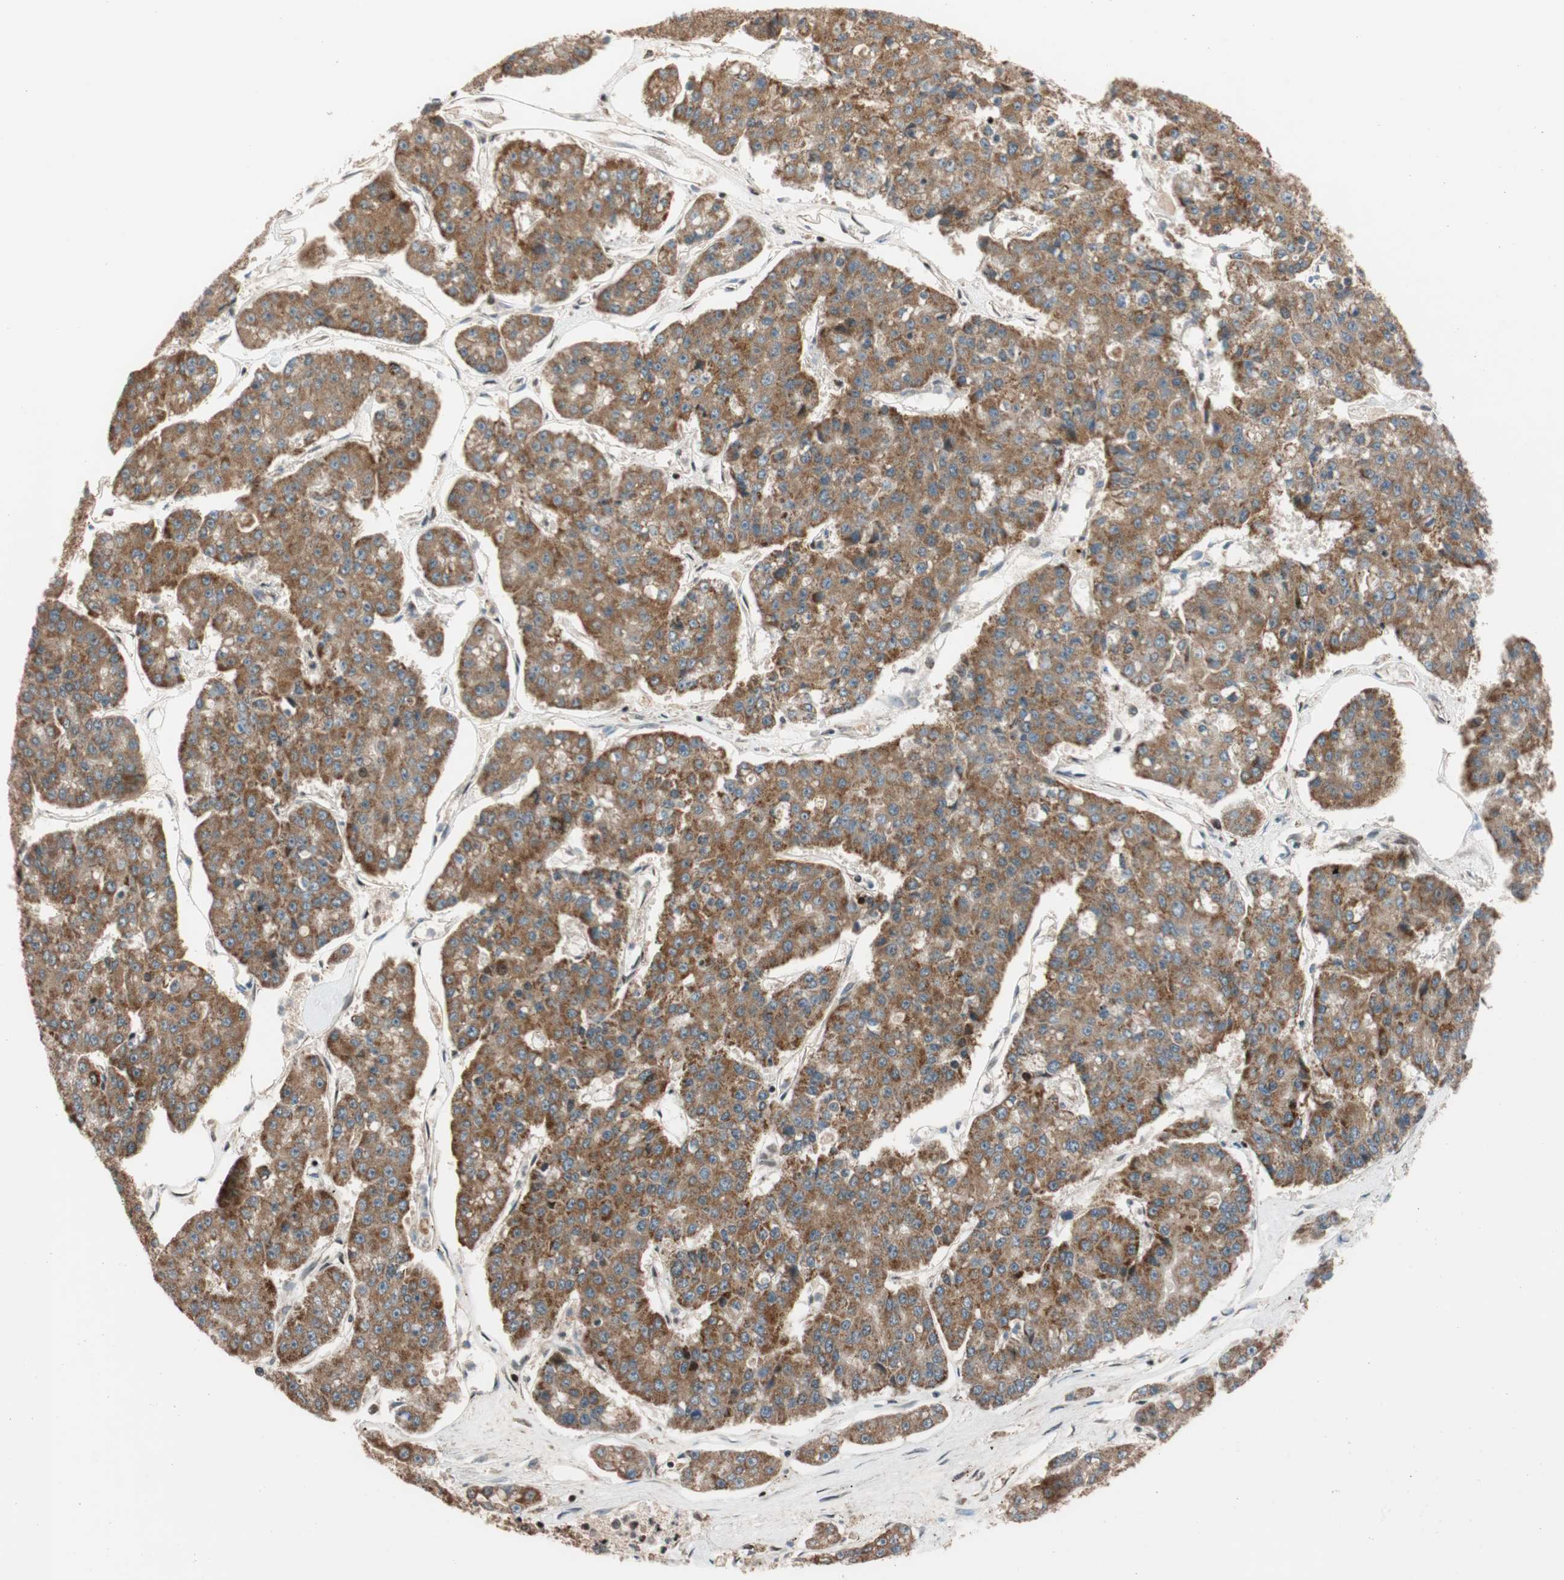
{"staining": {"intensity": "moderate", "quantity": ">75%", "location": "cytoplasmic/membranous"}, "tissue": "pancreatic cancer", "cell_type": "Tumor cells", "image_type": "cancer", "snomed": [{"axis": "morphology", "description": "Adenocarcinoma, NOS"}, {"axis": "topography", "description": "Pancreas"}], "caption": "This is a histology image of immunohistochemistry (IHC) staining of pancreatic cancer, which shows moderate positivity in the cytoplasmic/membranous of tumor cells.", "gene": "HECW1", "patient": {"sex": "male", "age": 50}}